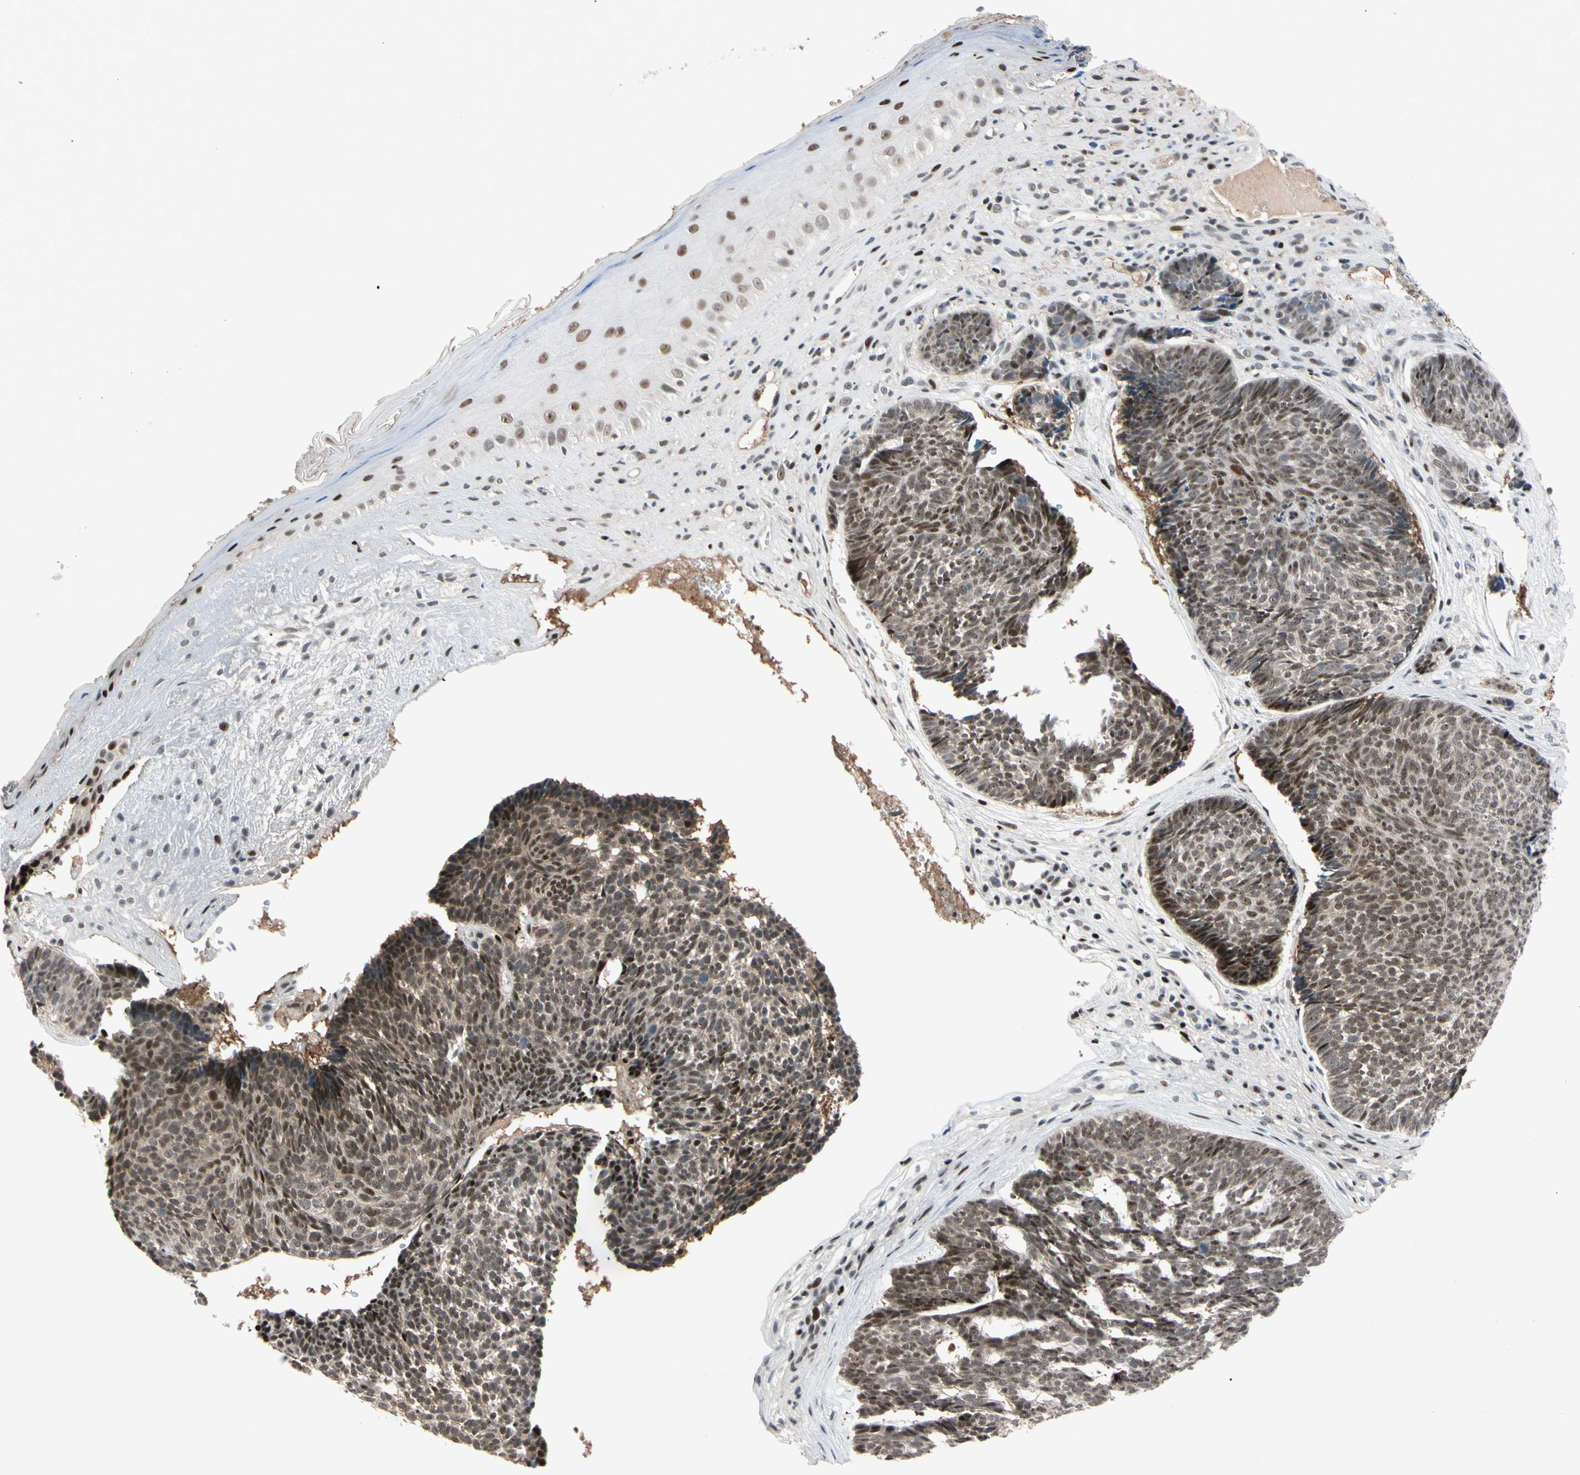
{"staining": {"intensity": "strong", "quantity": ">75%", "location": "nuclear"}, "tissue": "skin cancer", "cell_type": "Tumor cells", "image_type": "cancer", "snomed": [{"axis": "morphology", "description": "Basal cell carcinoma"}, {"axis": "topography", "description": "Skin"}], "caption": "This image shows IHC staining of basal cell carcinoma (skin), with high strong nuclear staining in about >75% of tumor cells.", "gene": "FOXO3", "patient": {"sex": "male", "age": 84}}